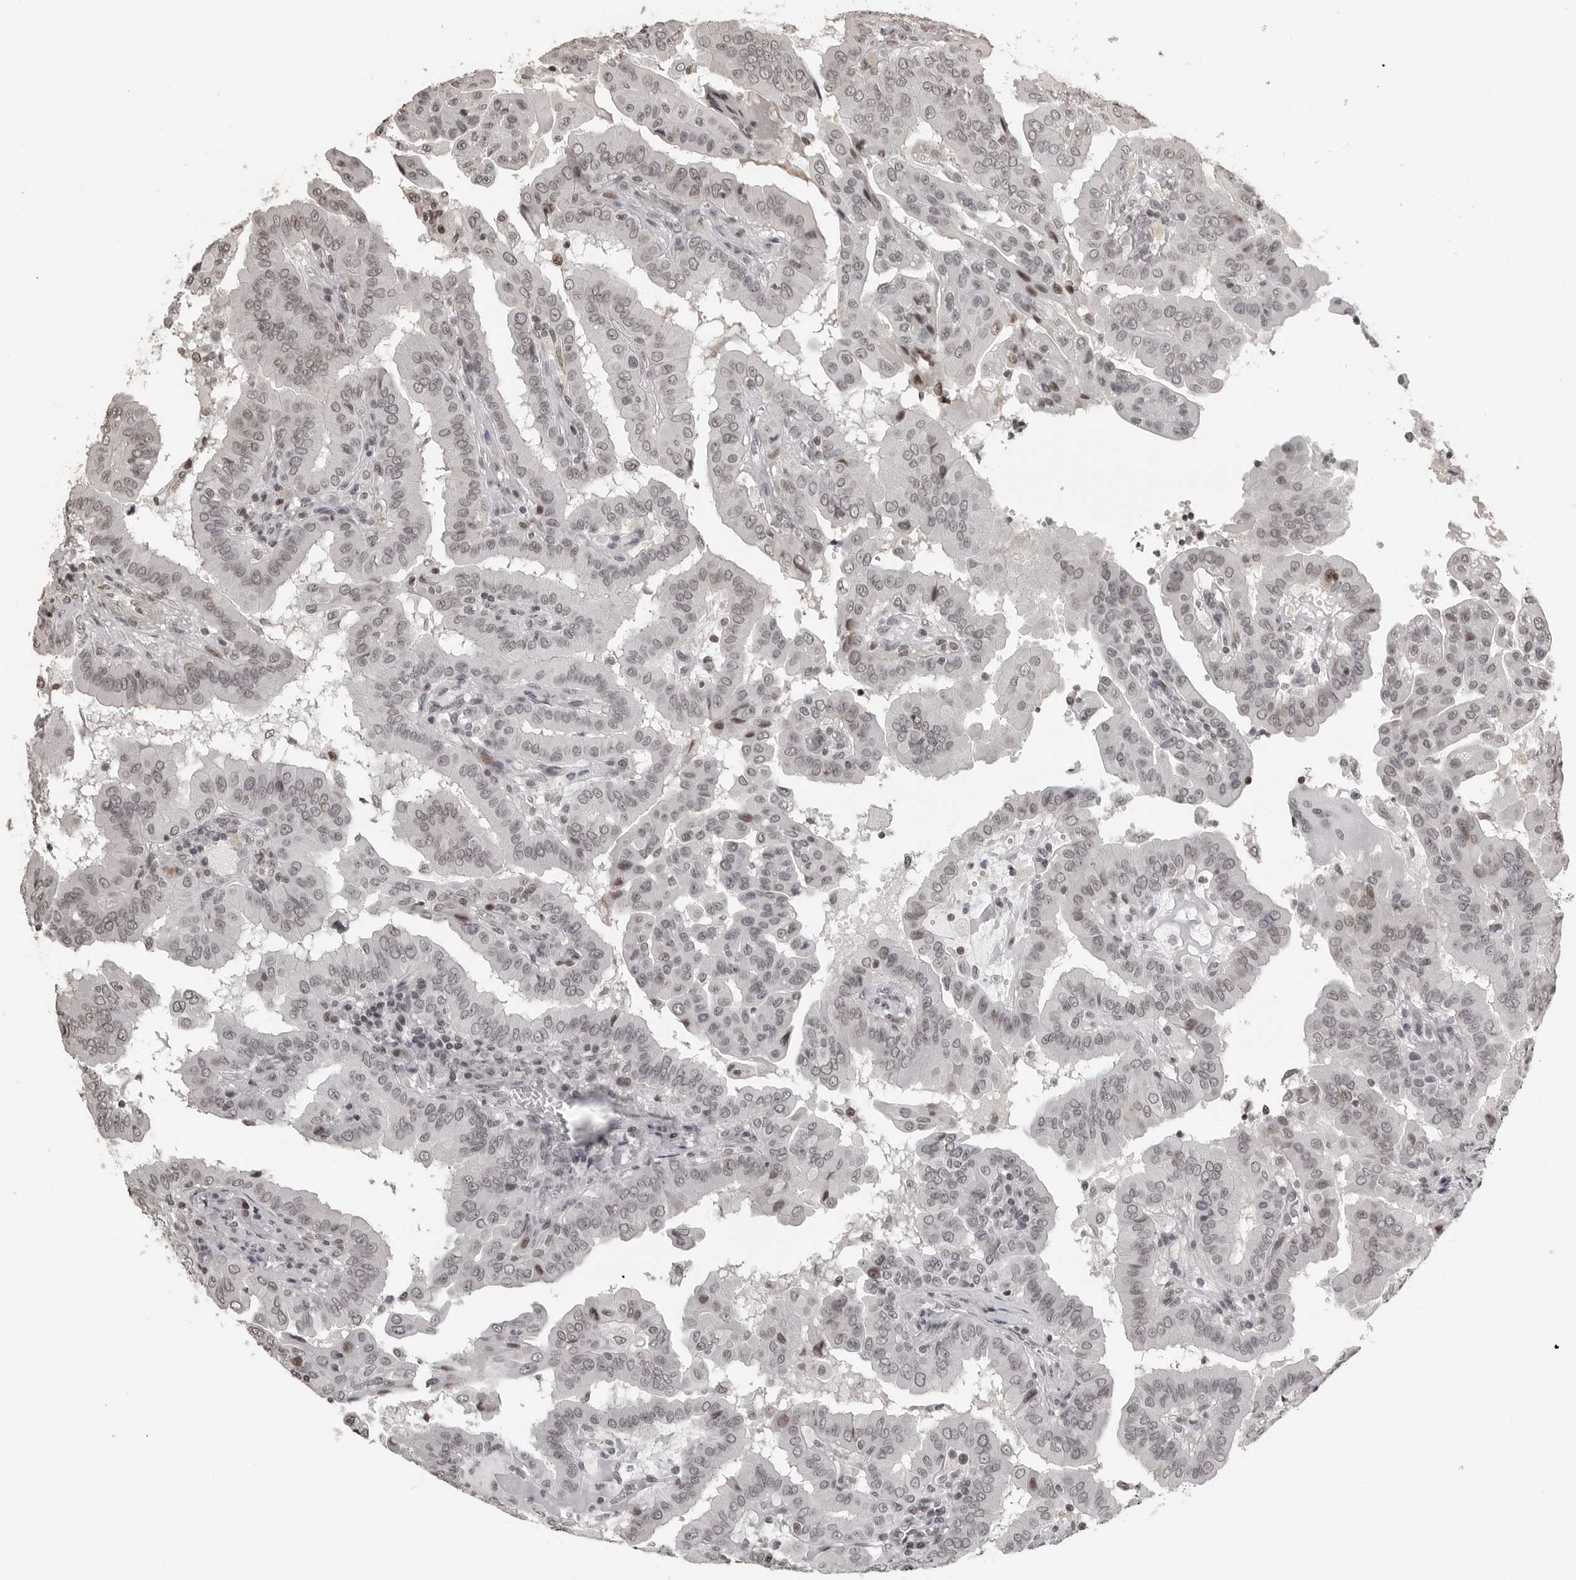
{"staining": {"intensity": "weak", "quantity": "<25%", "location": "nuclear"}, "tissue": "thyroid cancer", "cell_type": "Tumor cells", "image_type": "cancer", "snomed": [{"axis": "morphology", "description": "Papillary adenocarcinoma, NOS"}, {"axis": "topography", "description": "Thyroid gland"}], "caption": "IHC of thyroid cancer demonstrates no positivity in tumor cells.", "gene": "ORC1", "patient": {"sex": "male", "age": 33}}